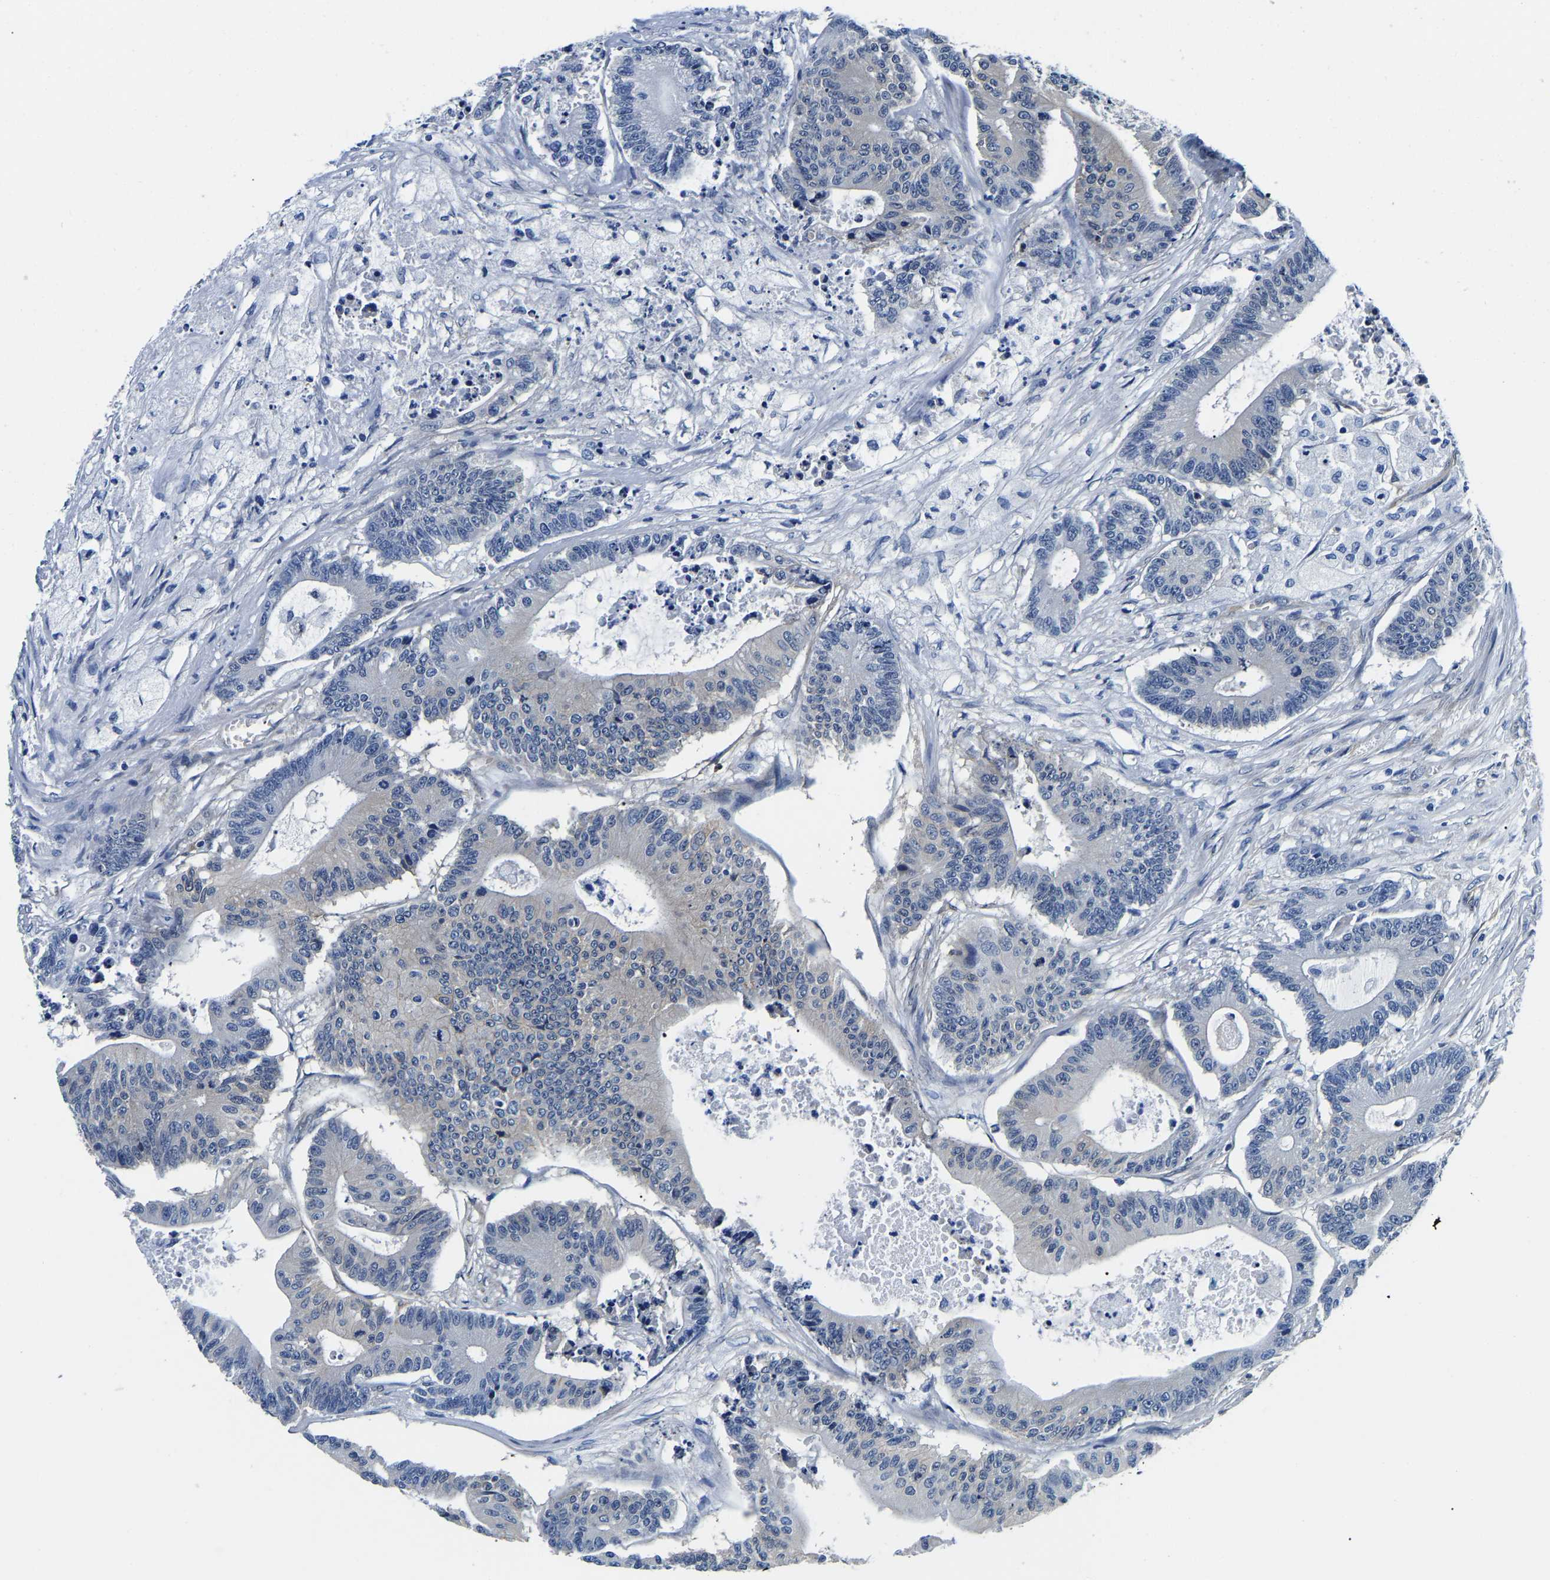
{"staining": {"intensity": "negative", "quantity": "none", "location": "none"}, "tissue": "colorectal cancer", "cell_type": "Tumor cells", "image_type": "cancer", "snomed": [{"axis": "morphology", "description": "Adenocarcinoma, NOS"}, {"axis": "topography", "description": "Colon"}], "caption": "Immunohistochemistry (IHC) image of human colorectal cancer (adenocarcinoma) stained for a protein (brown), which shows no staining in tumor cells. The staining was performed using DAB (3,3'-diaminobenzidine) to visualize the protein expression in brown, while the nuclei were stained in blue with hematoxylin (Magnification: 20x).", "gene": "S100A13", "patient": {"sex": "female", "age": 84}}